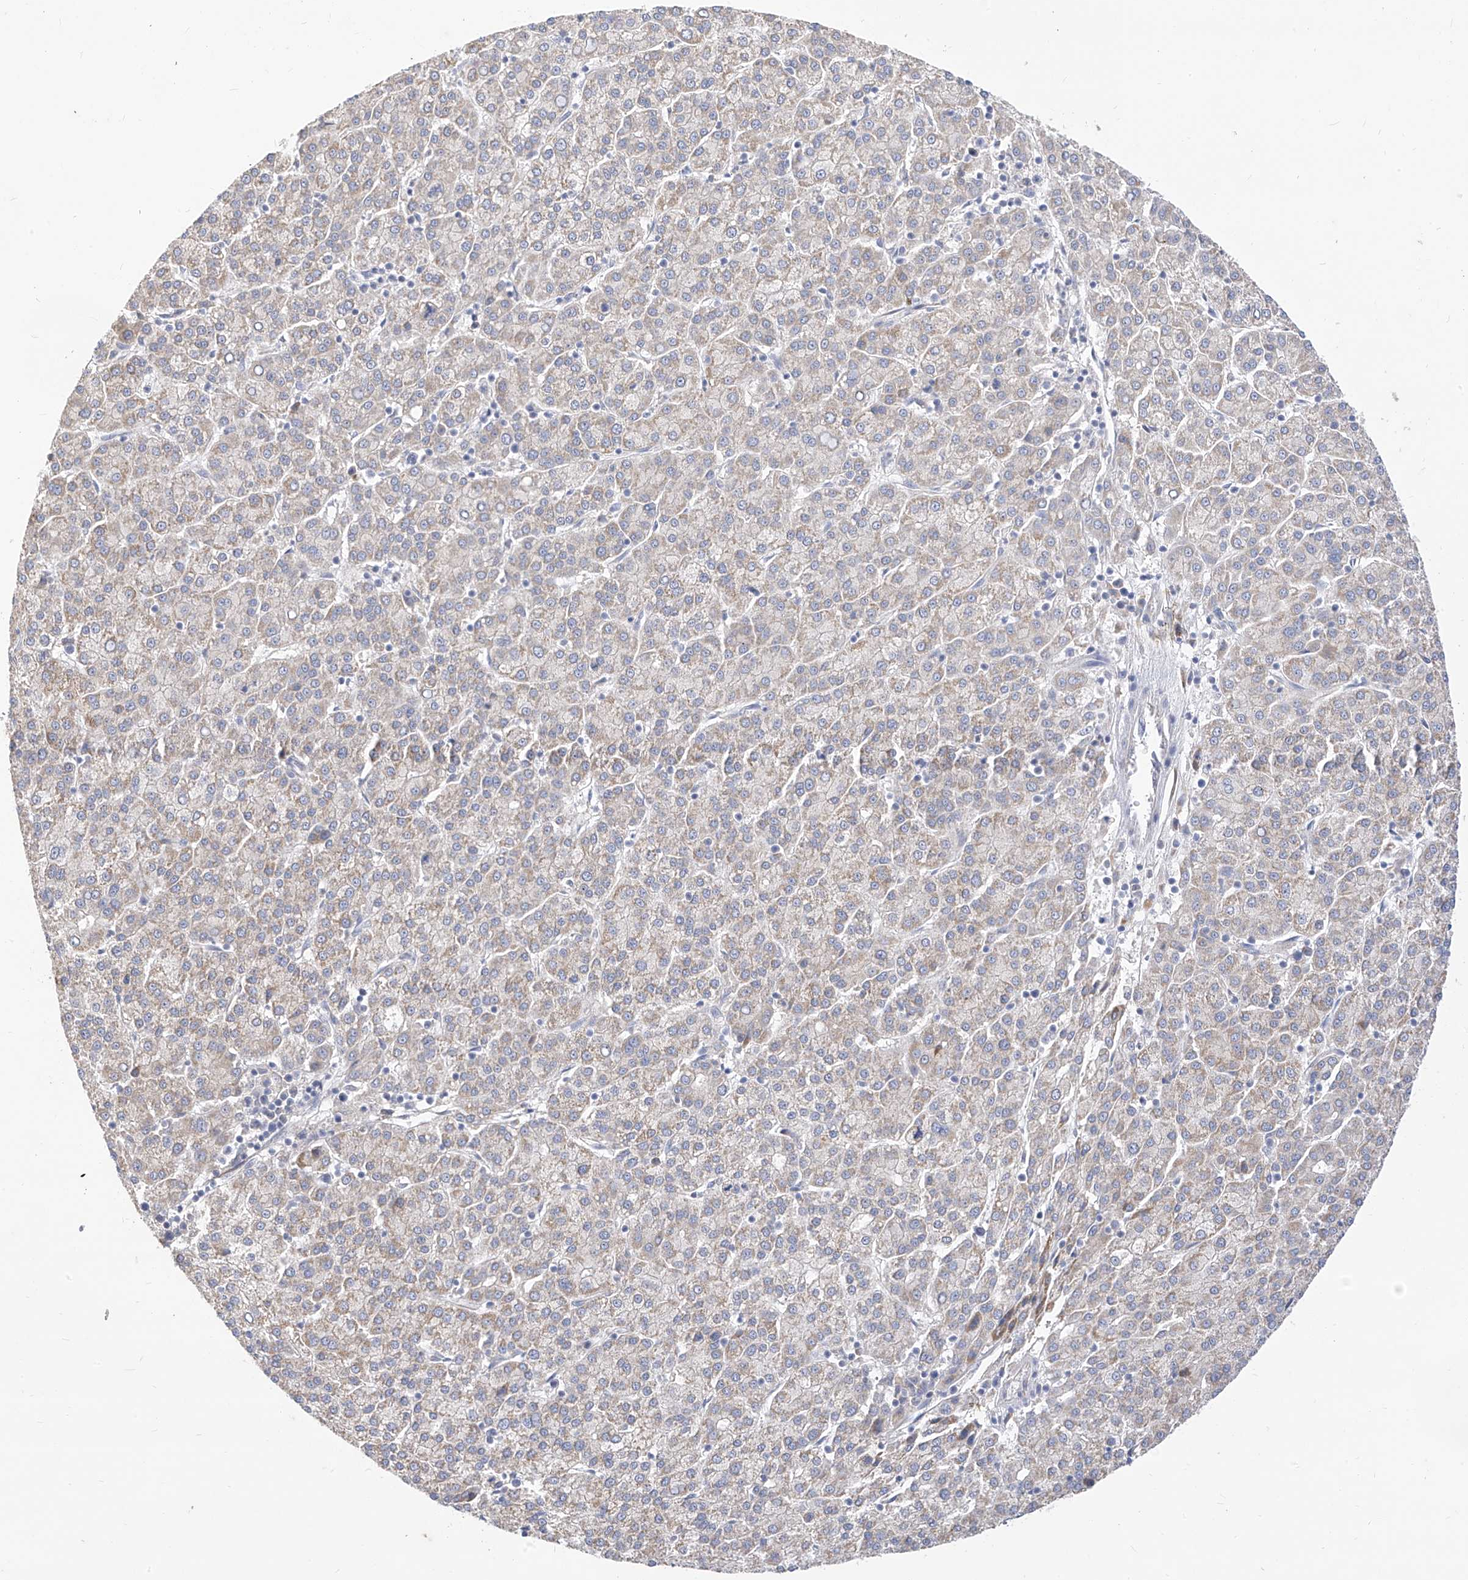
{"staining": {"intensity": "weak", "quantity": ">75%", "location": "cytoplasmic/membranous"}, "tissue": "liver cancer", "cell_type": "Tumor cells", "image_type": "cancer", "snomed": [{"axis": "morphology", "description": "Carcinoma, Hepatocellular, NOS"}, {"axis": "topography", "description": "Liver"}], "caption": "Approximately >75% of tumor cells in liver hepatocellular carcinoma reveal weak cytoplasmic/membranous protein expression as visualized by brown immunohistochemical staining.", "gene": "RASA2", "patient": {"sex": "female", "age": 58}}